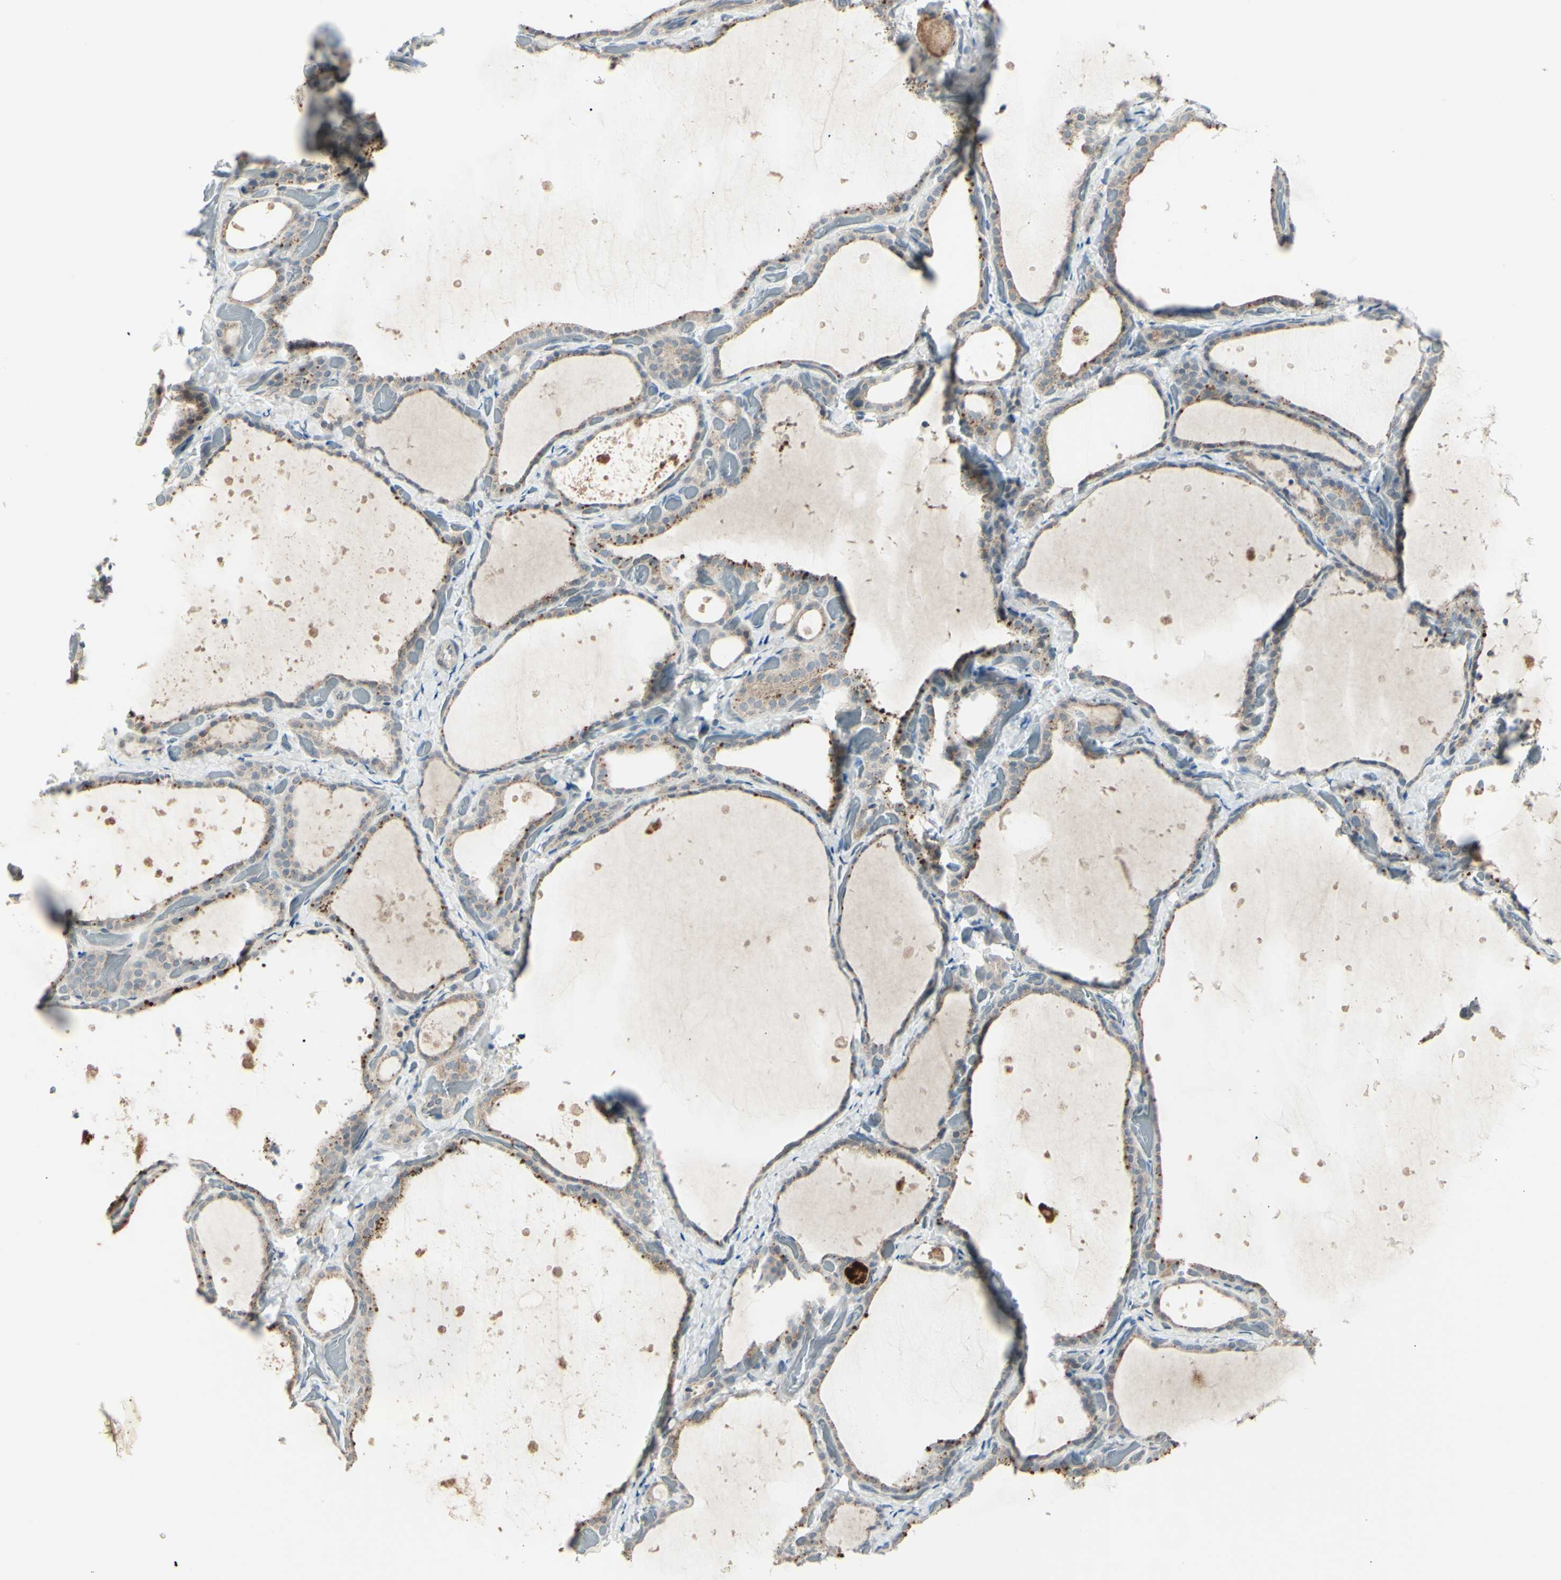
{"staining": {"intensity": "weak", "quantity": ">75%", "location": "cytoplasmic/membranous"}, "tissue": "thyroid gland", "cell_type": "Glandular cells", "image_type": "normal", "snomed": [{"axis": "morphology", "description": "Normal tissue, NOS"}, {"axis": "topography", "description": "Thyroid gland"}], "caption": "Unremarkable thyroid gland was stained to show a protein in brown. There is low levels of weak cytoplasmic/membranous positivity in about >75% of glandular cells.", "gene": "SH3GL2", "patient": {"sex": "female", "age": 44}}